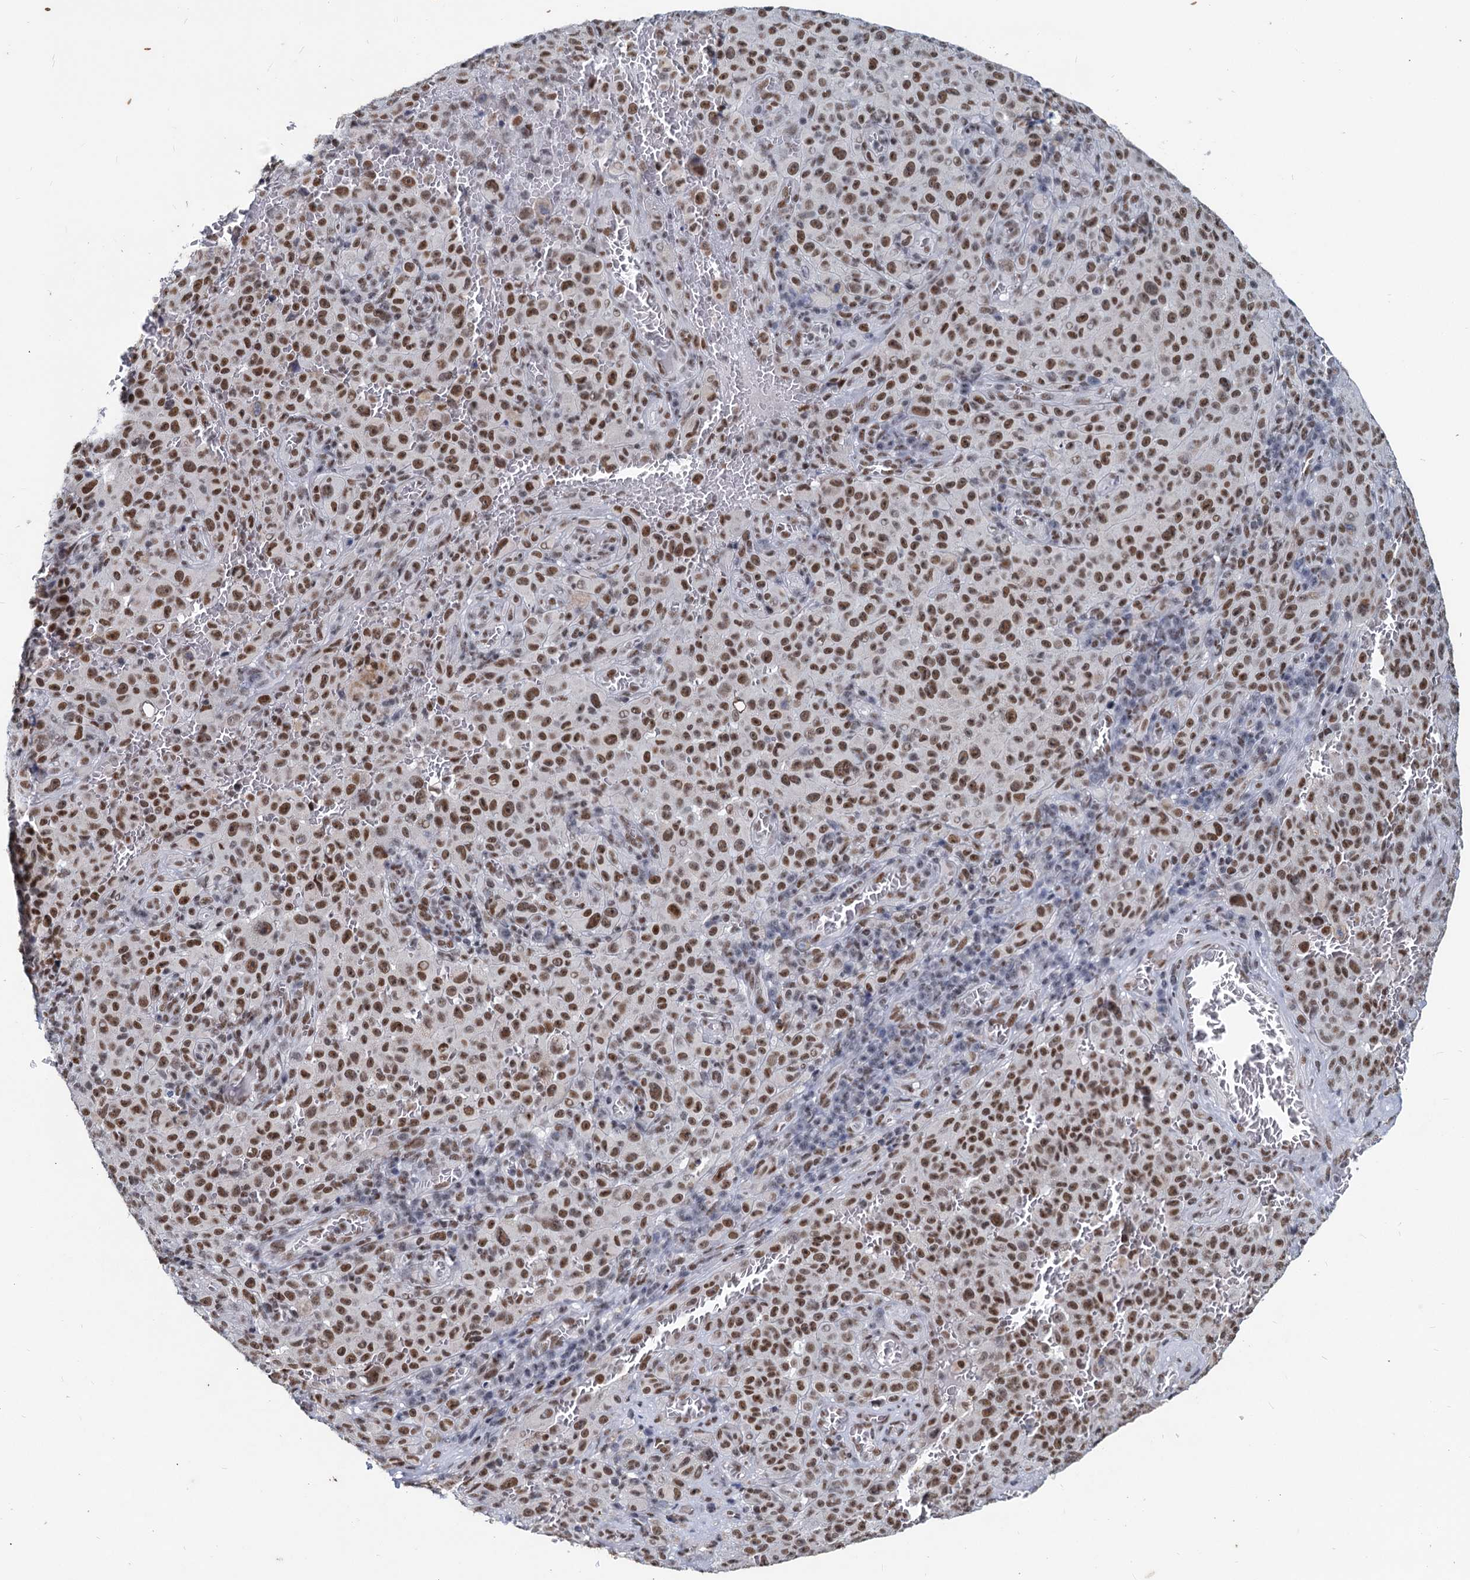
{"staining": {"intensity": "moderate", "quantity": ">75%", "location": "nuclear"}, "tissue": "melanoma", "cell_type": "Tumor cells", "image_type": "cancer", "snomed": [{"axis": "morphology", "description": "Malignant melanoma, NOS"}, {"axis": "topography", "description": "Skin"}], "caption": "High-power microscopy captured an IHC image of melanoma, revealing moderate nuclear expression in approximately >75% of tumor cells.", "gene": "METTL14", "patient": {"sex": "female", "age": 82}}